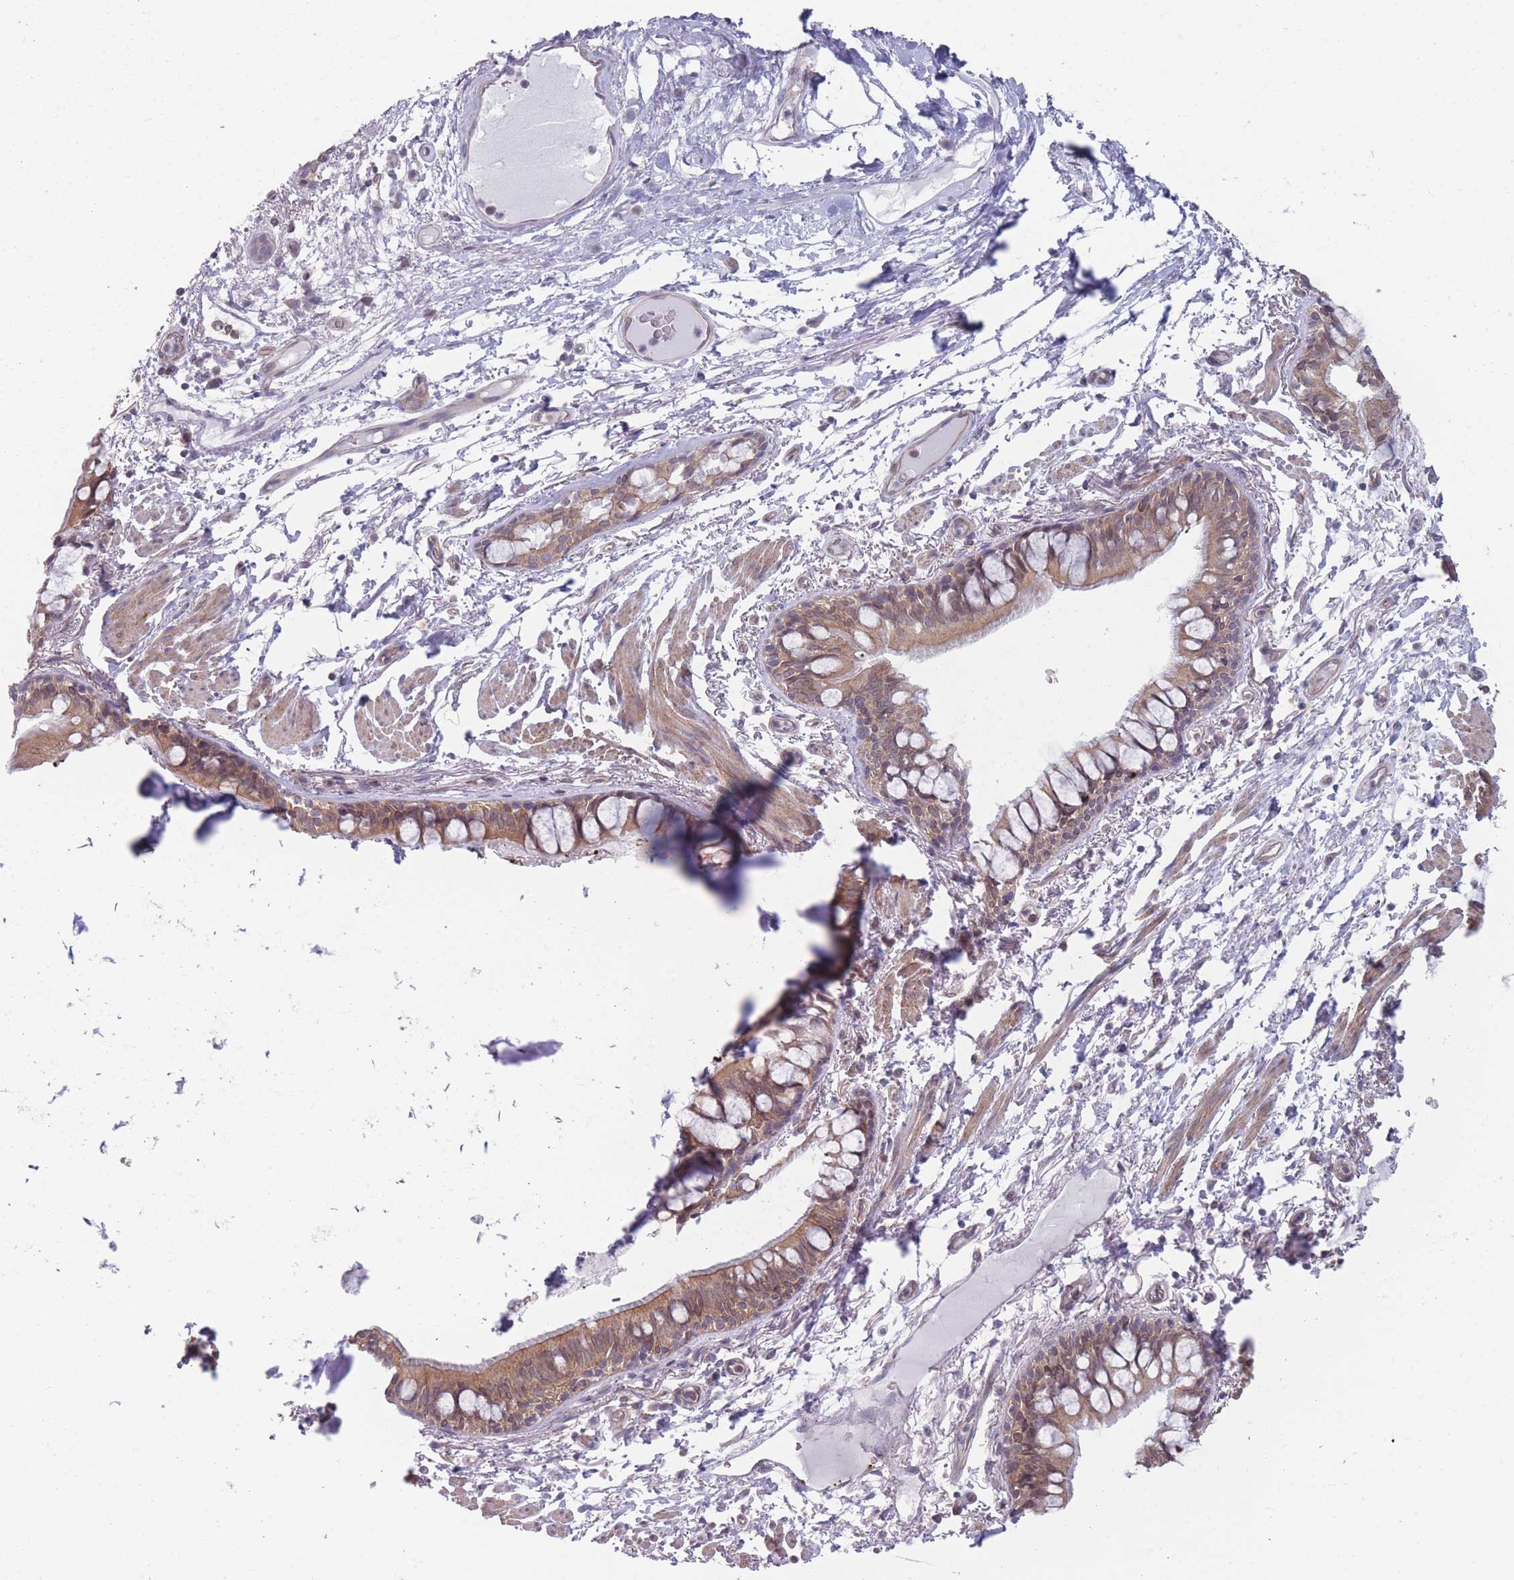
{"staining": {"intensity": "moderate", "quantity": ">75%", "location": "cytoplasmic/membranous"}, "tissue": "bronchus", "cell_type": "Respiratory epithelial cells", "image_type": "normal", "snomed": [{"axis": "morphology", "description": "Normal tissue, NOS"}, {"axis": "topography", "description": "Bronchus"}], "caption": "Protein staining exhibits moderate cytoplasmic/membranous expression in about >75% of respiratory epithelial cells in benign bronchus.", "gene": "VRK2", "patient": {"sex": "male", "age": 70}}